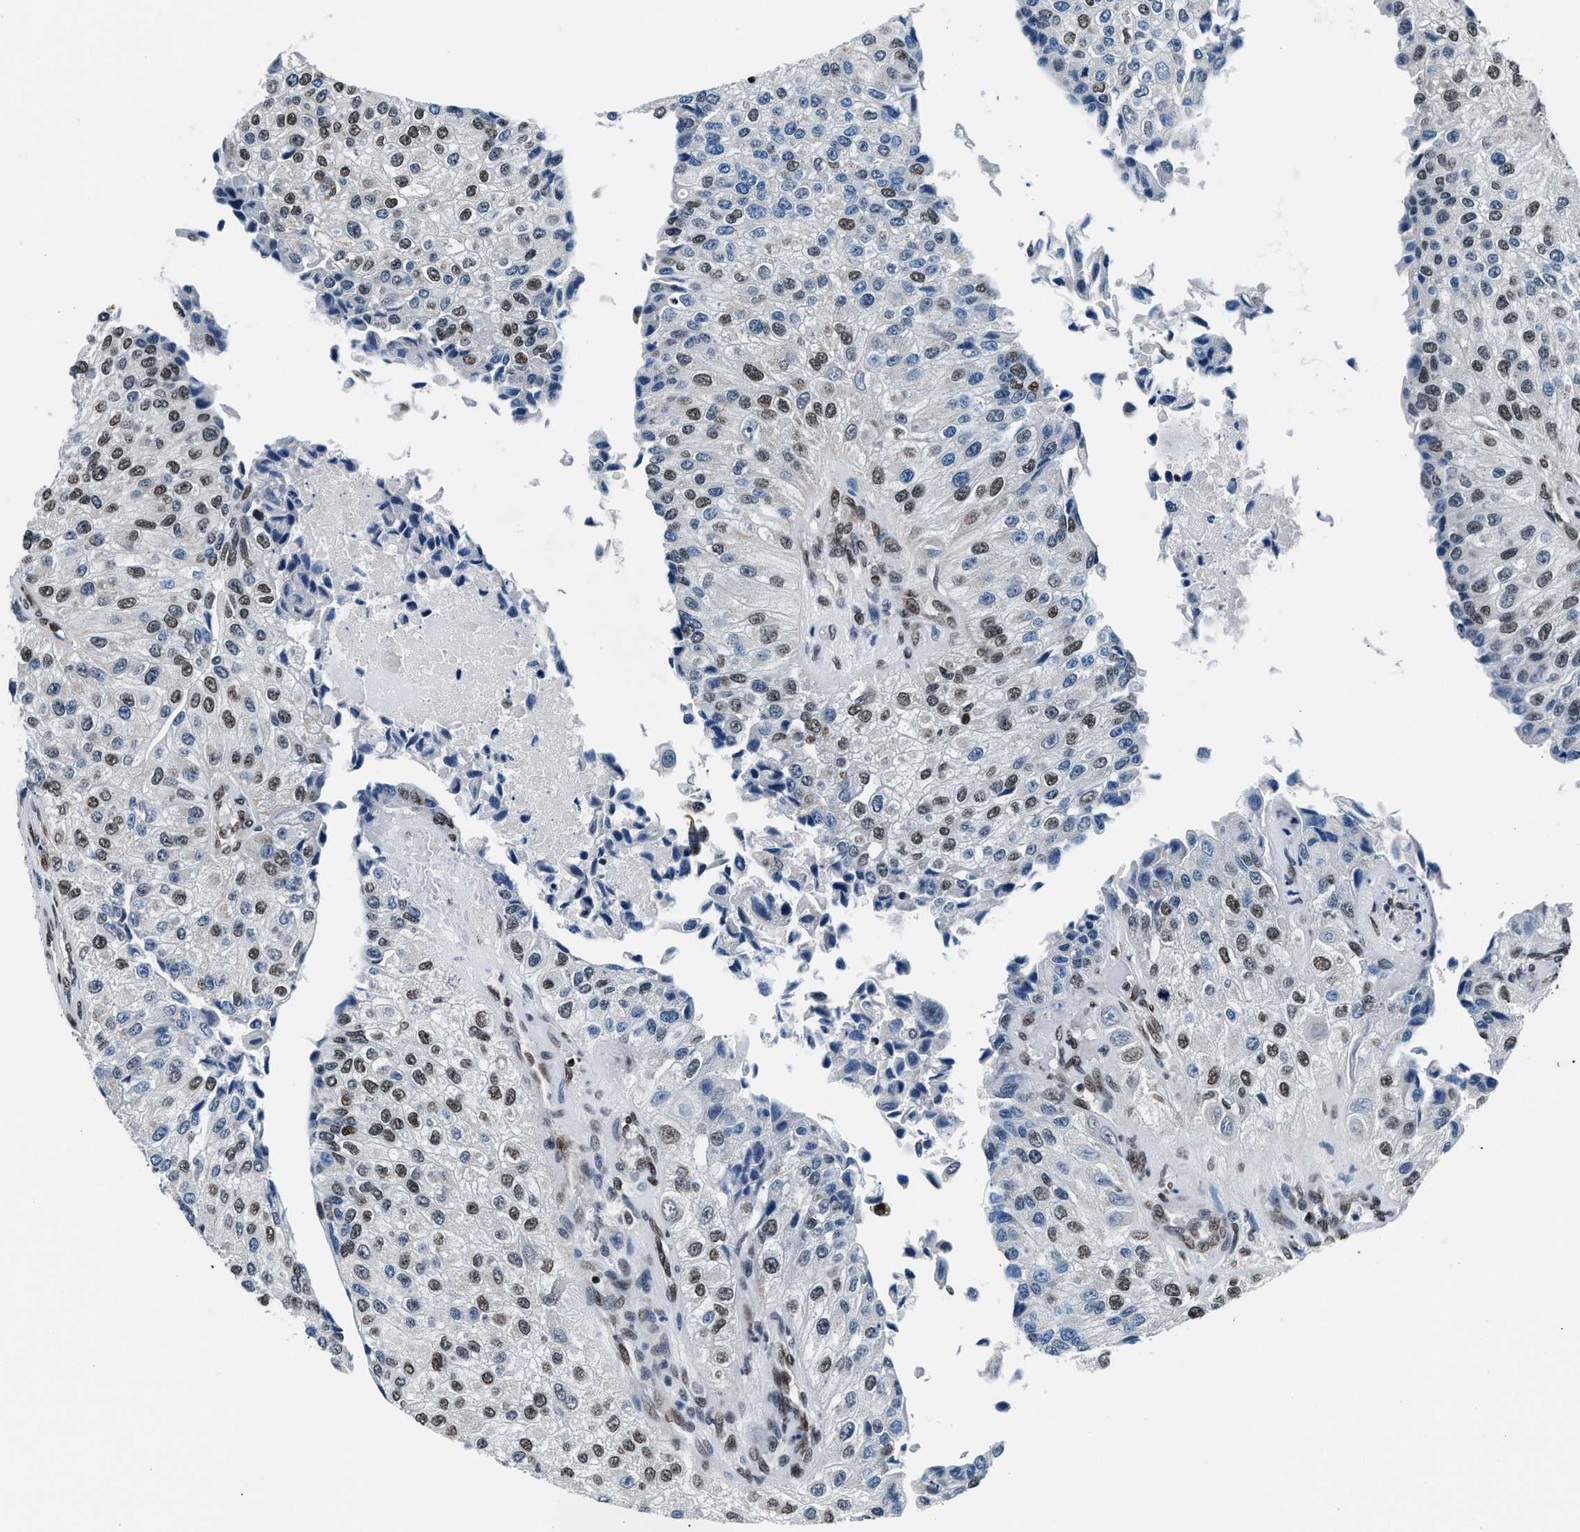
{"staining": {"intensity": "moderate", "quantity": ">75%", "location": "nuclear"}, "tissue": "urothelial cancer", "cell_type": "Tumor cells", "image_type": "cancer", "snomed": [{"axis": "morphology", "description": "Urothelial carcinoma, High grade"}, {"axis": "topography", "description": "Kidney"}, {"axis": "topography", "description": "Urinary bladder"}], "caption": "Brown immunohistochemical staining in high-grade urothelial carcinoma shows moderate nuclear expression in about >75% of tumor cells.", "gene": "PRRC2B", "patient": {"sex": "male", "age": 77}}